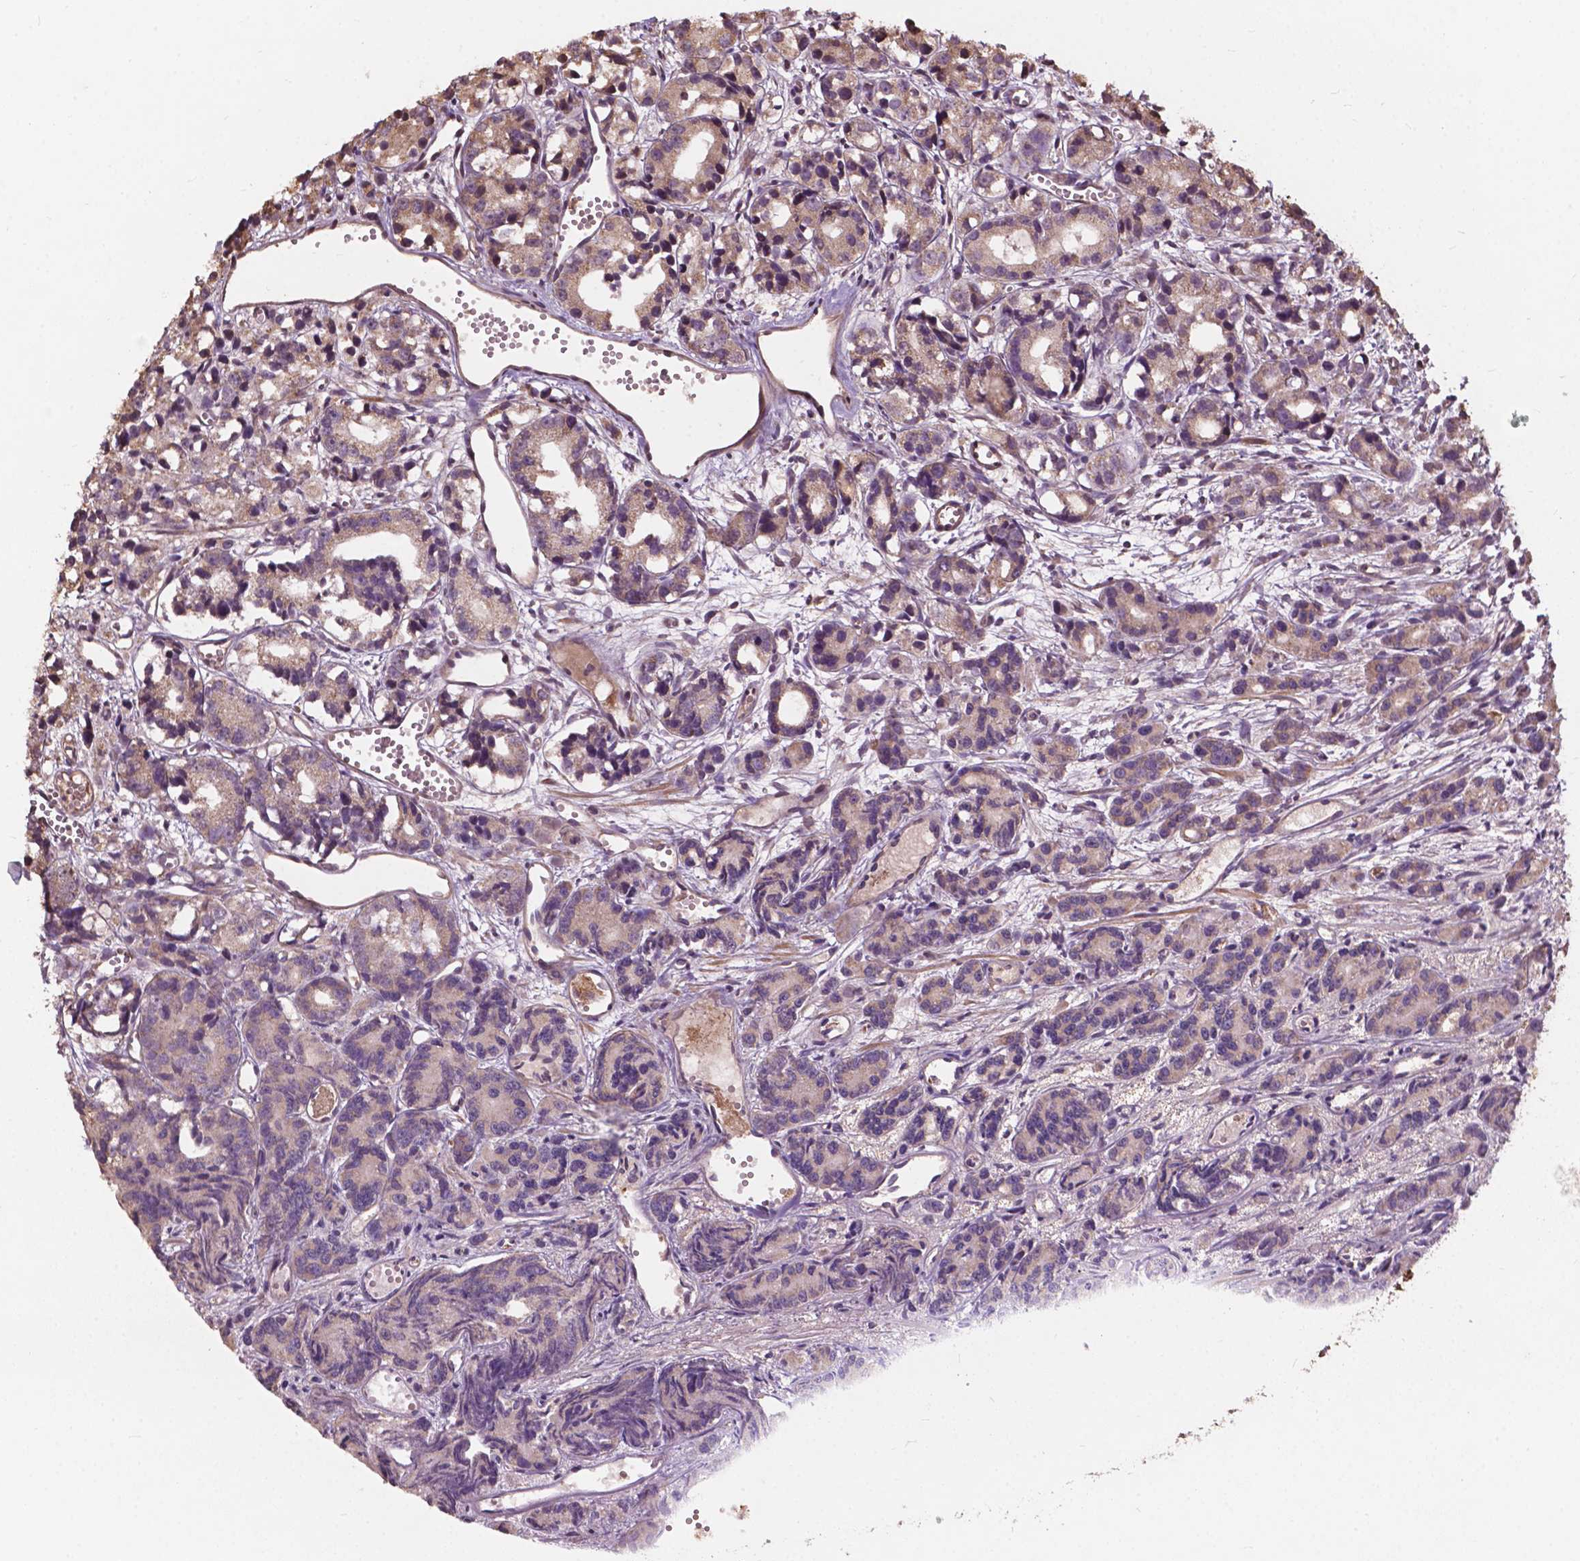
{"staining": {"intensity": "weak", "quantity": "25%-75%", "location": "cytoplasmic/membranous"}, "tissue": "prostate cancer", "cell_type": "Tumor cells", "image_type": "cancer", "snomed": [{"axis": "morphology", "description": "Adenocarcinoma, High grade"}, {"axis": "topography", "description": "Prostate"}], "caption": "This micrograph displays high-grade adenocarcinoma (prostate) stained with immunohistochemistry to label a protein in brown. The cytoplasmic/membranous of tumor cells show weak positivity for the protein. Nuclei are counter-stained blue.", "gene": "CDC42BPA", "patient": {"sex": "male", "age": 77}}